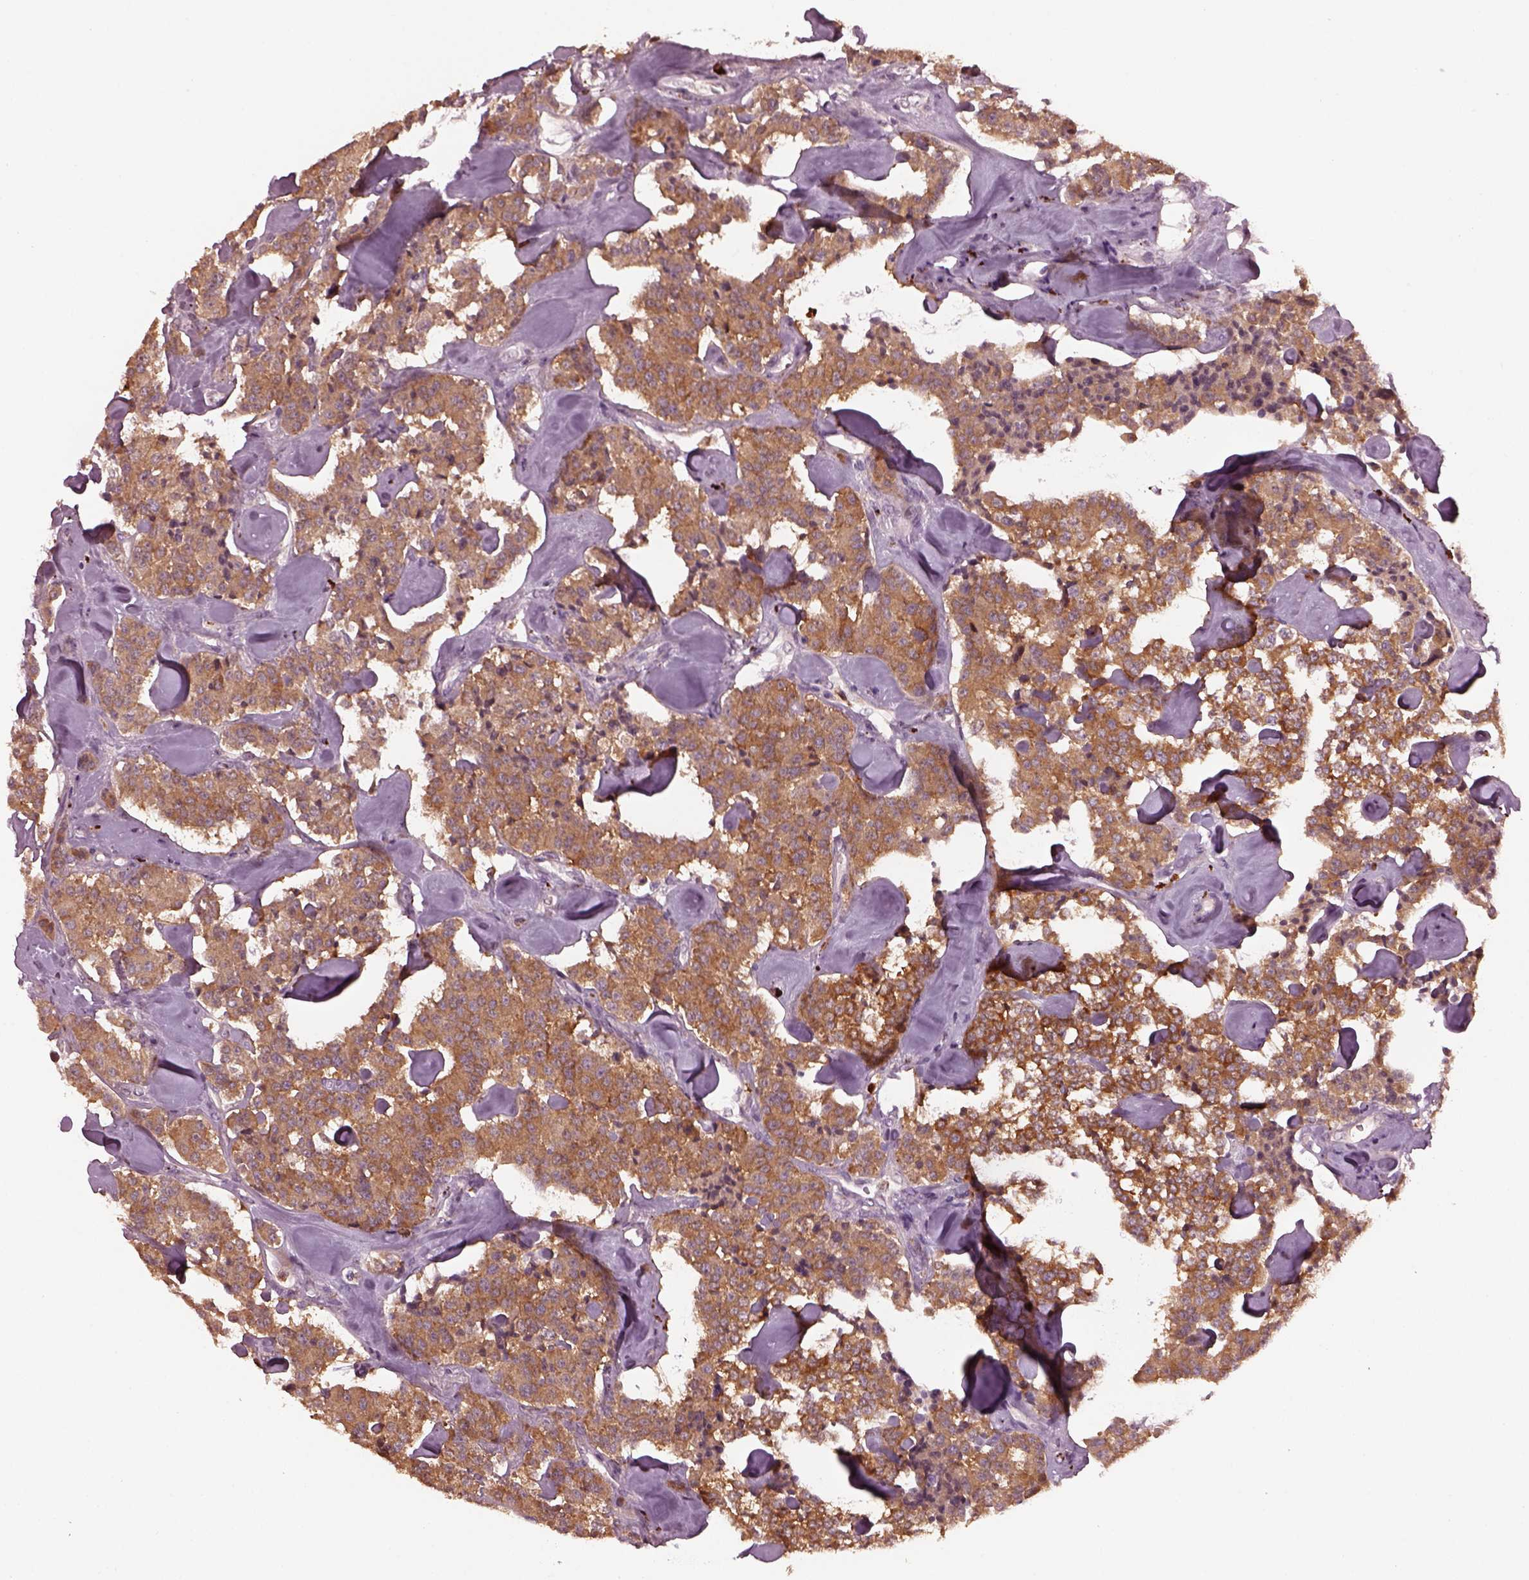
{"staining": {"intensity": "moderate", "quantity": ">75%", "location": "cytoplasmic/membranous"}, "tissue": "carcinoid", "cell_type": "Tumor cells", "image_type": "cancer", "snomed": [{"axis": "morphology", "description": "Carcinoid, malignant, NOS"}, {"axis": "topography", "description": "Pancreas"}], "caption": "A photomicrograph showing moderate cytoplasmic/membranous expression in about >75% of tumor cells in carcinoid (malignant), as visualized by brown immunohistochemical staining.", "gene": "RUFY3", "patient": {"sex": "male", "age": 41}}